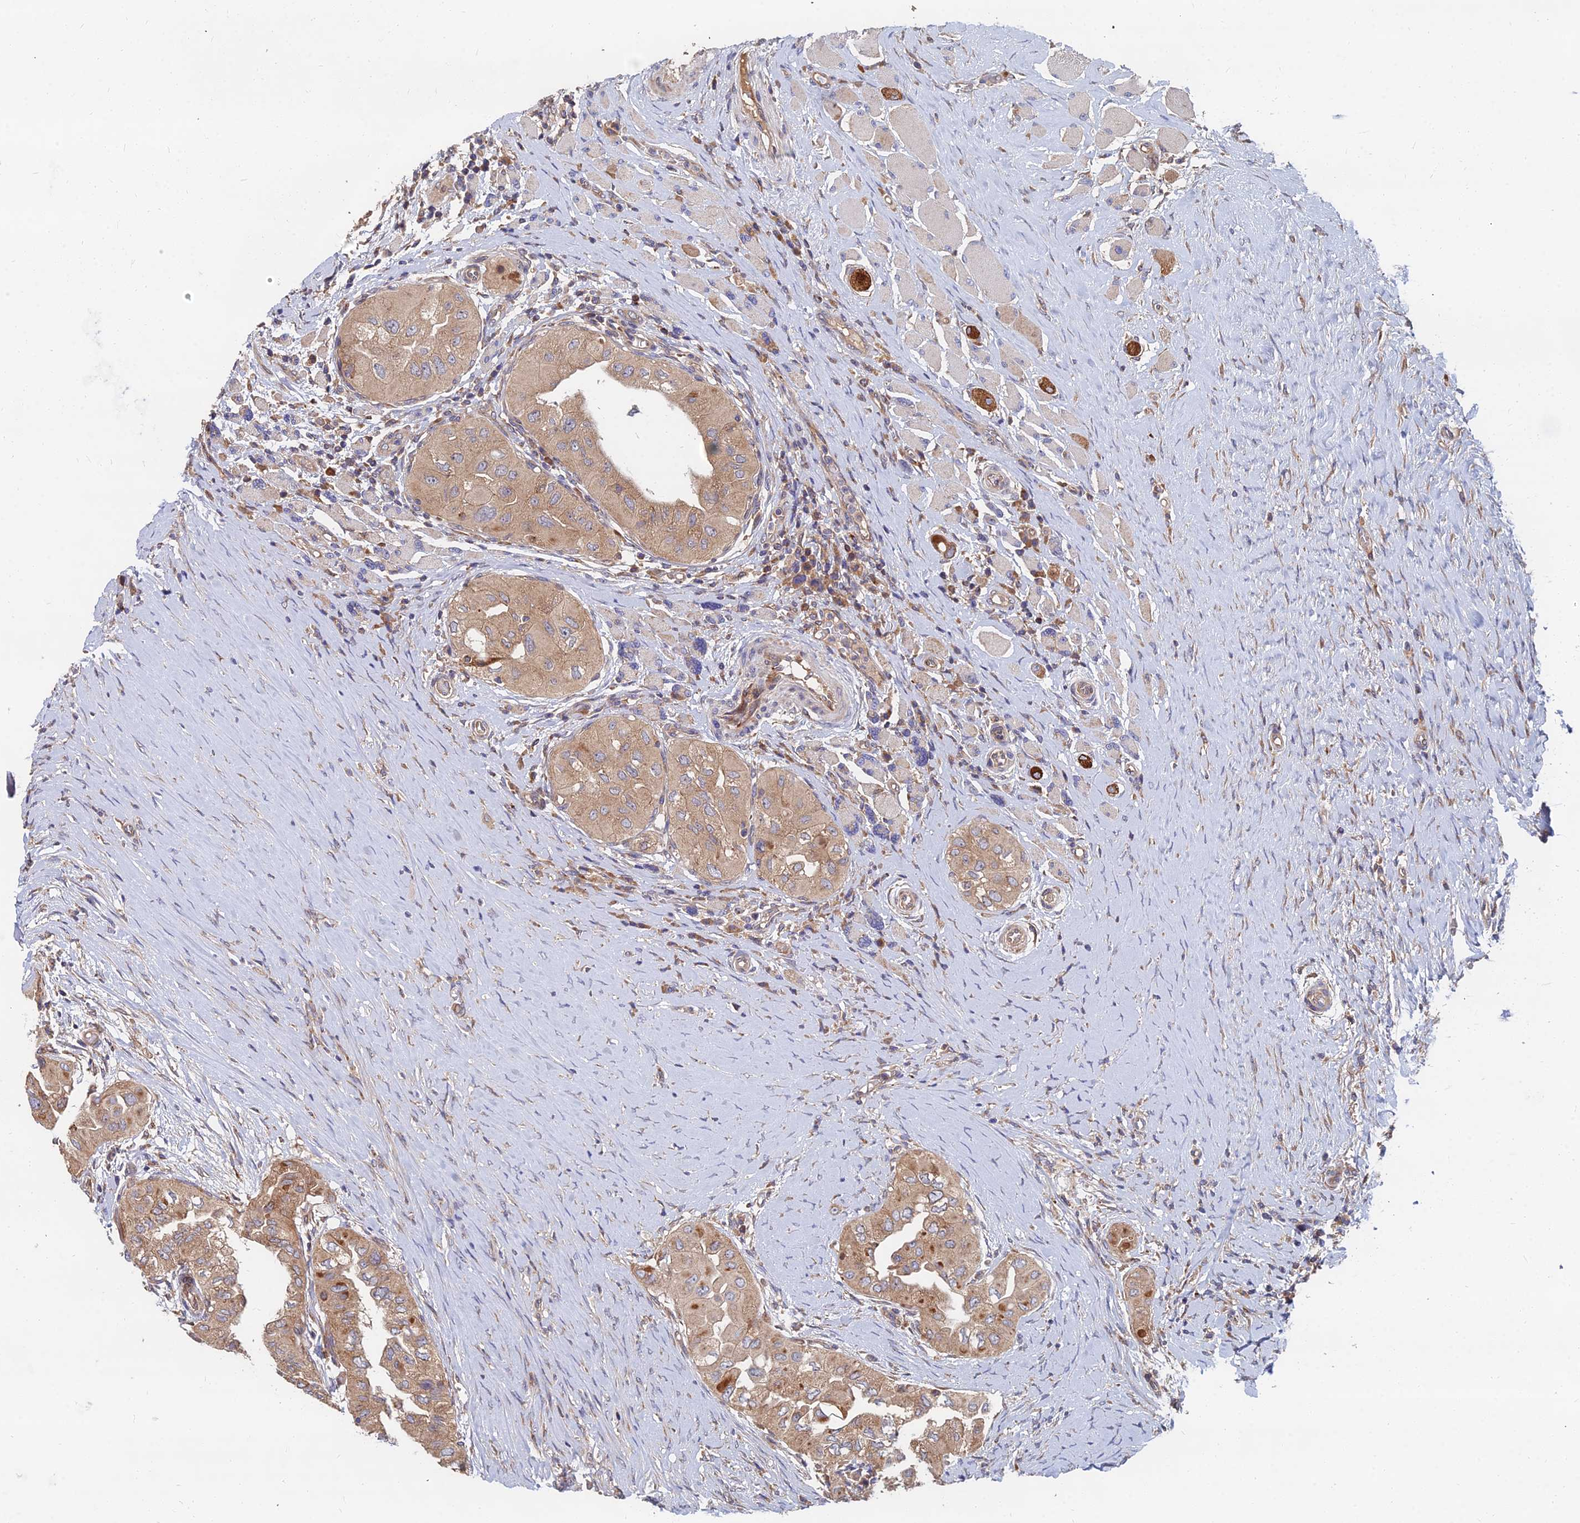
{"staining": {"intensity": "moderate", "quantity": ">75%", "location": "cytoplasmic/membranous"}, "tissue": "thyroid cancer", "cell_type": "Tumor cells", "image_type": "cancer", "snomed": [{"axis": "morphology", "description": "Papillary adenocarcinoma, NOS"}, {"axis": "topography", "description": "Thyroid gland"}], "caption": "This is a micrograph of immunohistochemistry staining of thyroid papillary adenocarcinoma, which shows moderate positivity in the cytoplasmic/membranous of tumor cells.", "gene": "CCZ1", "patient": {"sex": "female", "age": 59}}